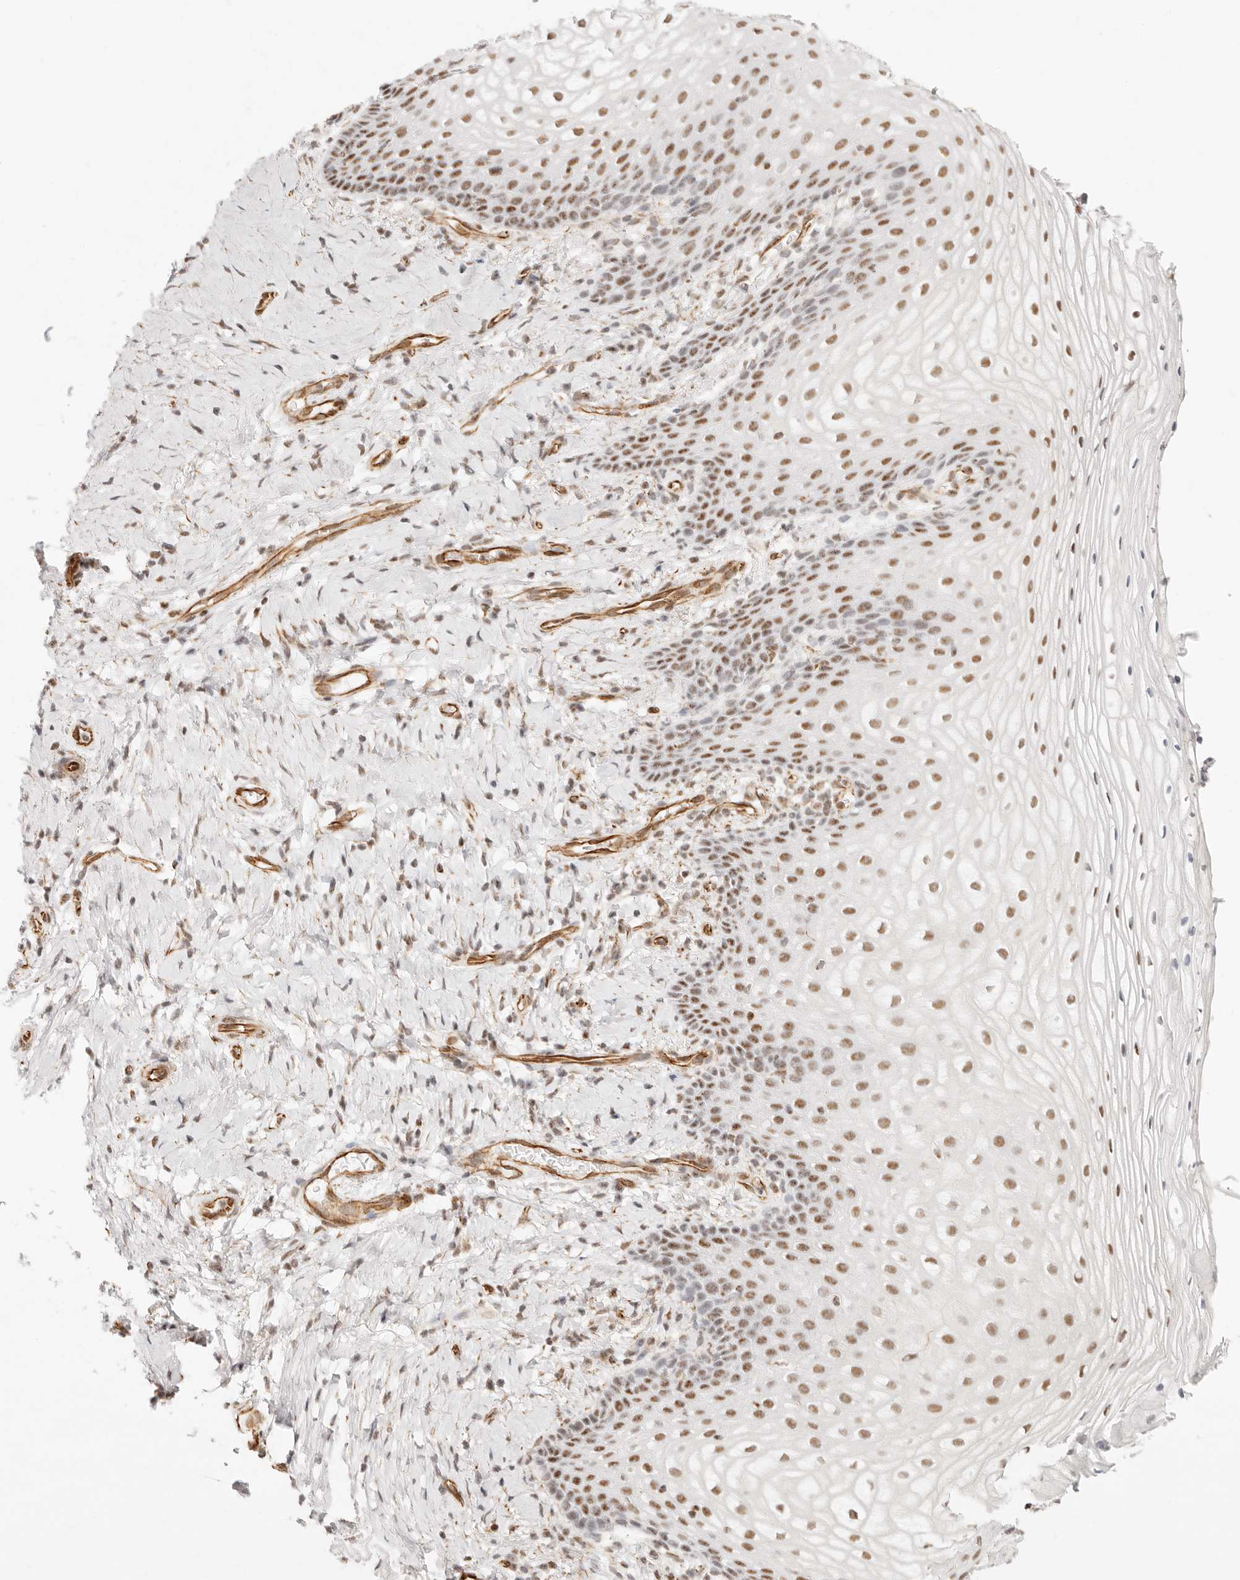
{"staining": {"intensity": "moderate", "quantity": ">75%", "location": "nuclear"}, "tissue": "vagina", "cell_type": "Squamous epithelial cells", "image_type": "normal", "snomed": [{"axis": "morphology", "description": "Normal tissue, NOS"}, {"axis": "topography", "description": "Vagina"}], "caption": "DAB immunohistochemical staining of normal vagina reveals moderate nuclear protein staining in approximately >75% of squamous epithelial cells.", "gene": "ZC3H11A", "patient": {"sex": "female", "age": 60}}